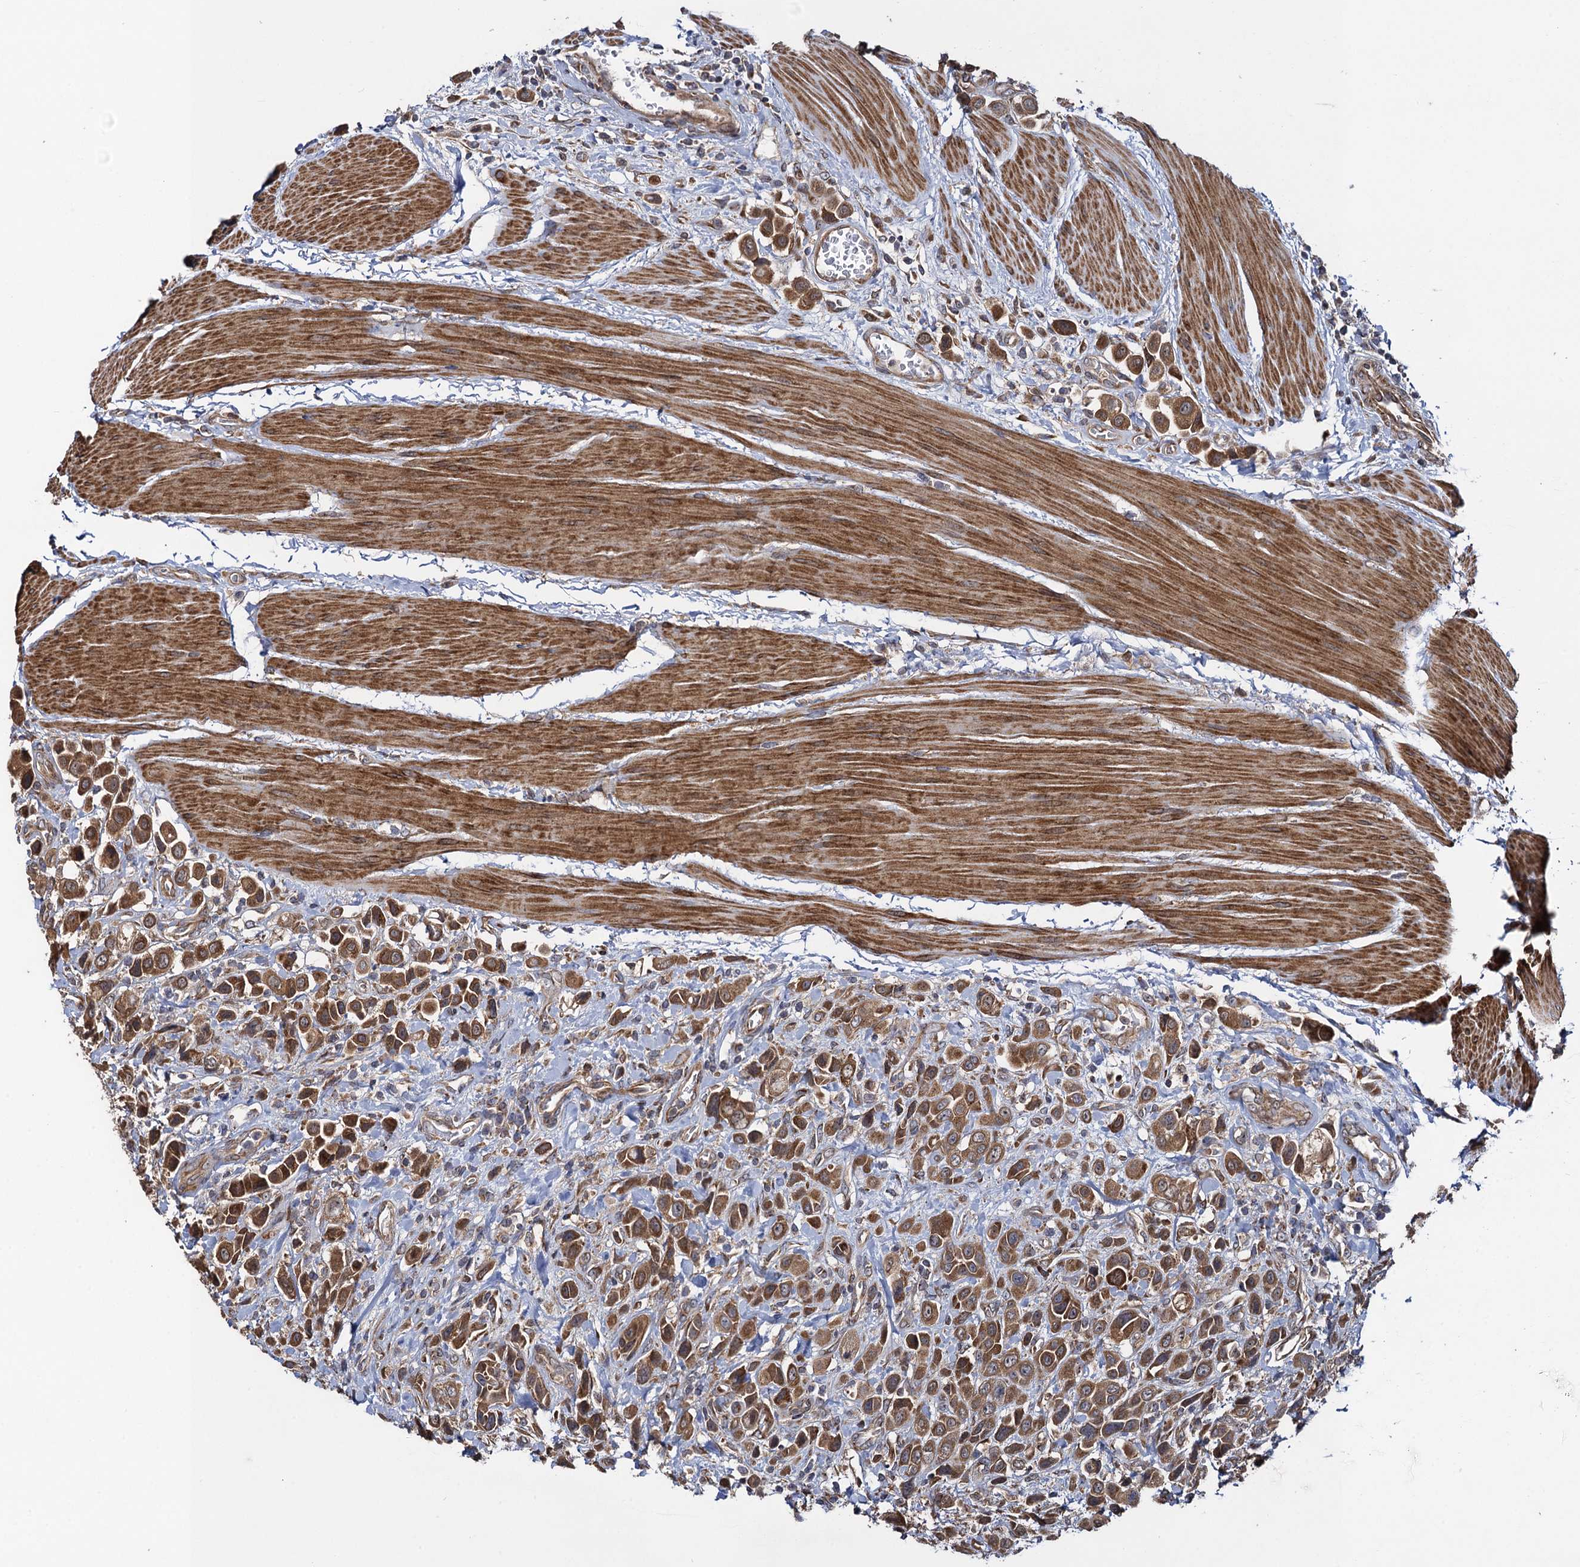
{"staining": {"intensity": "moderate", "quantity": ">75%", "location": "cytoplasmic/membranous"}, "tissue": "urothelial cancer", "cell_type": "Tumor cells", "image_type": "cancer", "snomed": [{"axis": "morphology", "description": "Urothelial carcinoma, High grade"}, {"axis": "topography", "description": "Urinary bladder"}], "caption": "DAB (3,3'-diaminobenzidine) immunohistochemical staining of urothelial carcinoma (high-grade) displays moderate cytoplasmic/membranous protein expression in approximately >75% of tumor cells.", "gene": "HAUS1", "patient": {"sex": "male", "age": 50}}